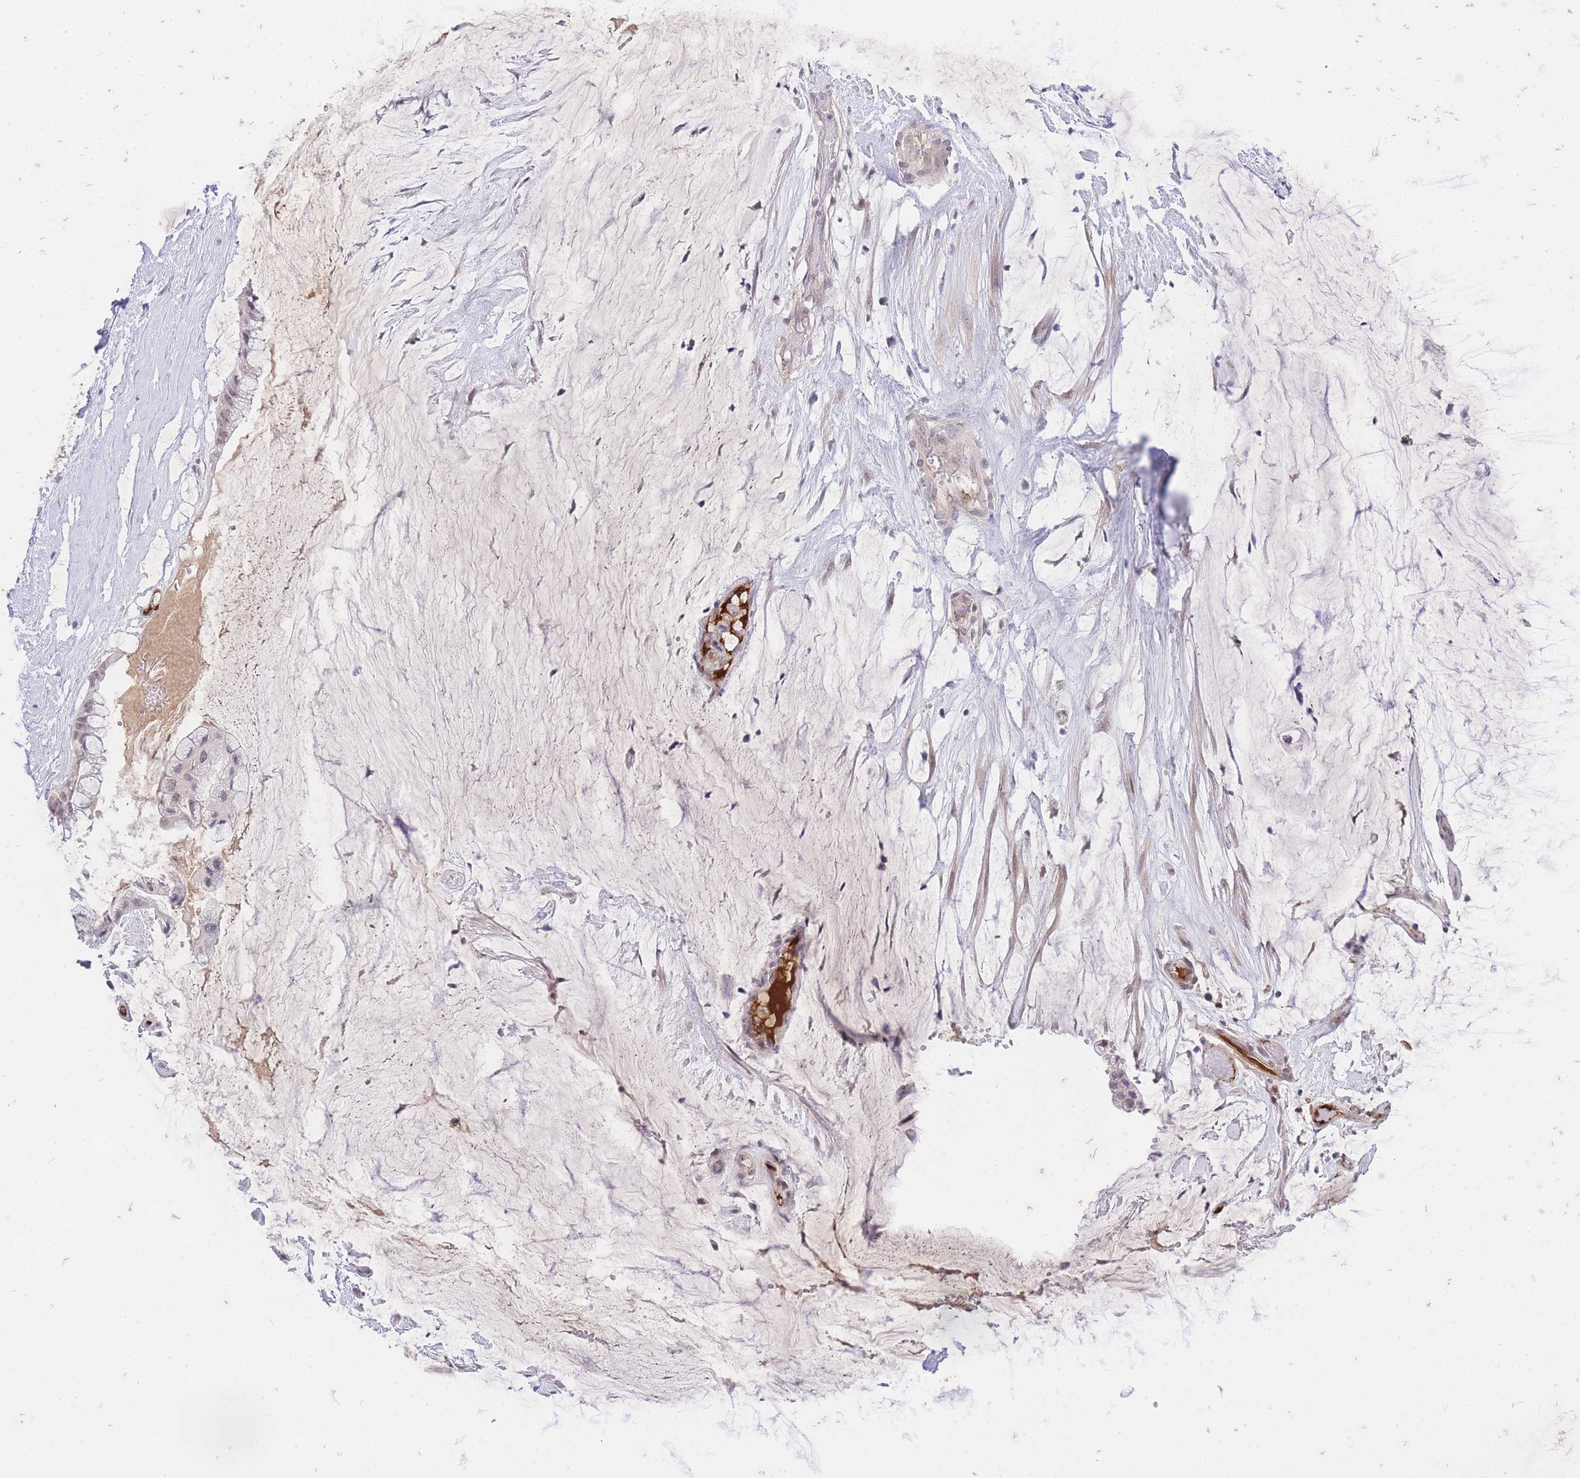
{"staining": {"intensity": "negative", "quantity": "none", "location": "none"}, "tissue": "ovarian cancer", "cell_type": "Tumor cells", "image_type": "cancer", "snomed": [{"axis": "morphology", "description": "Cystadenocarcinoma, mucinous, NOS"}, {"axis": "topography", "description": "Ovary"}], "caption": "This is a histopathology image of immunohistochemistry (IHC) staining of ovarian mucinous cystadenocarcinoma, which shows no staining in tumor cells.", "gene": "SLC25A33", "patient": {"sex": "female", "age": 39}}